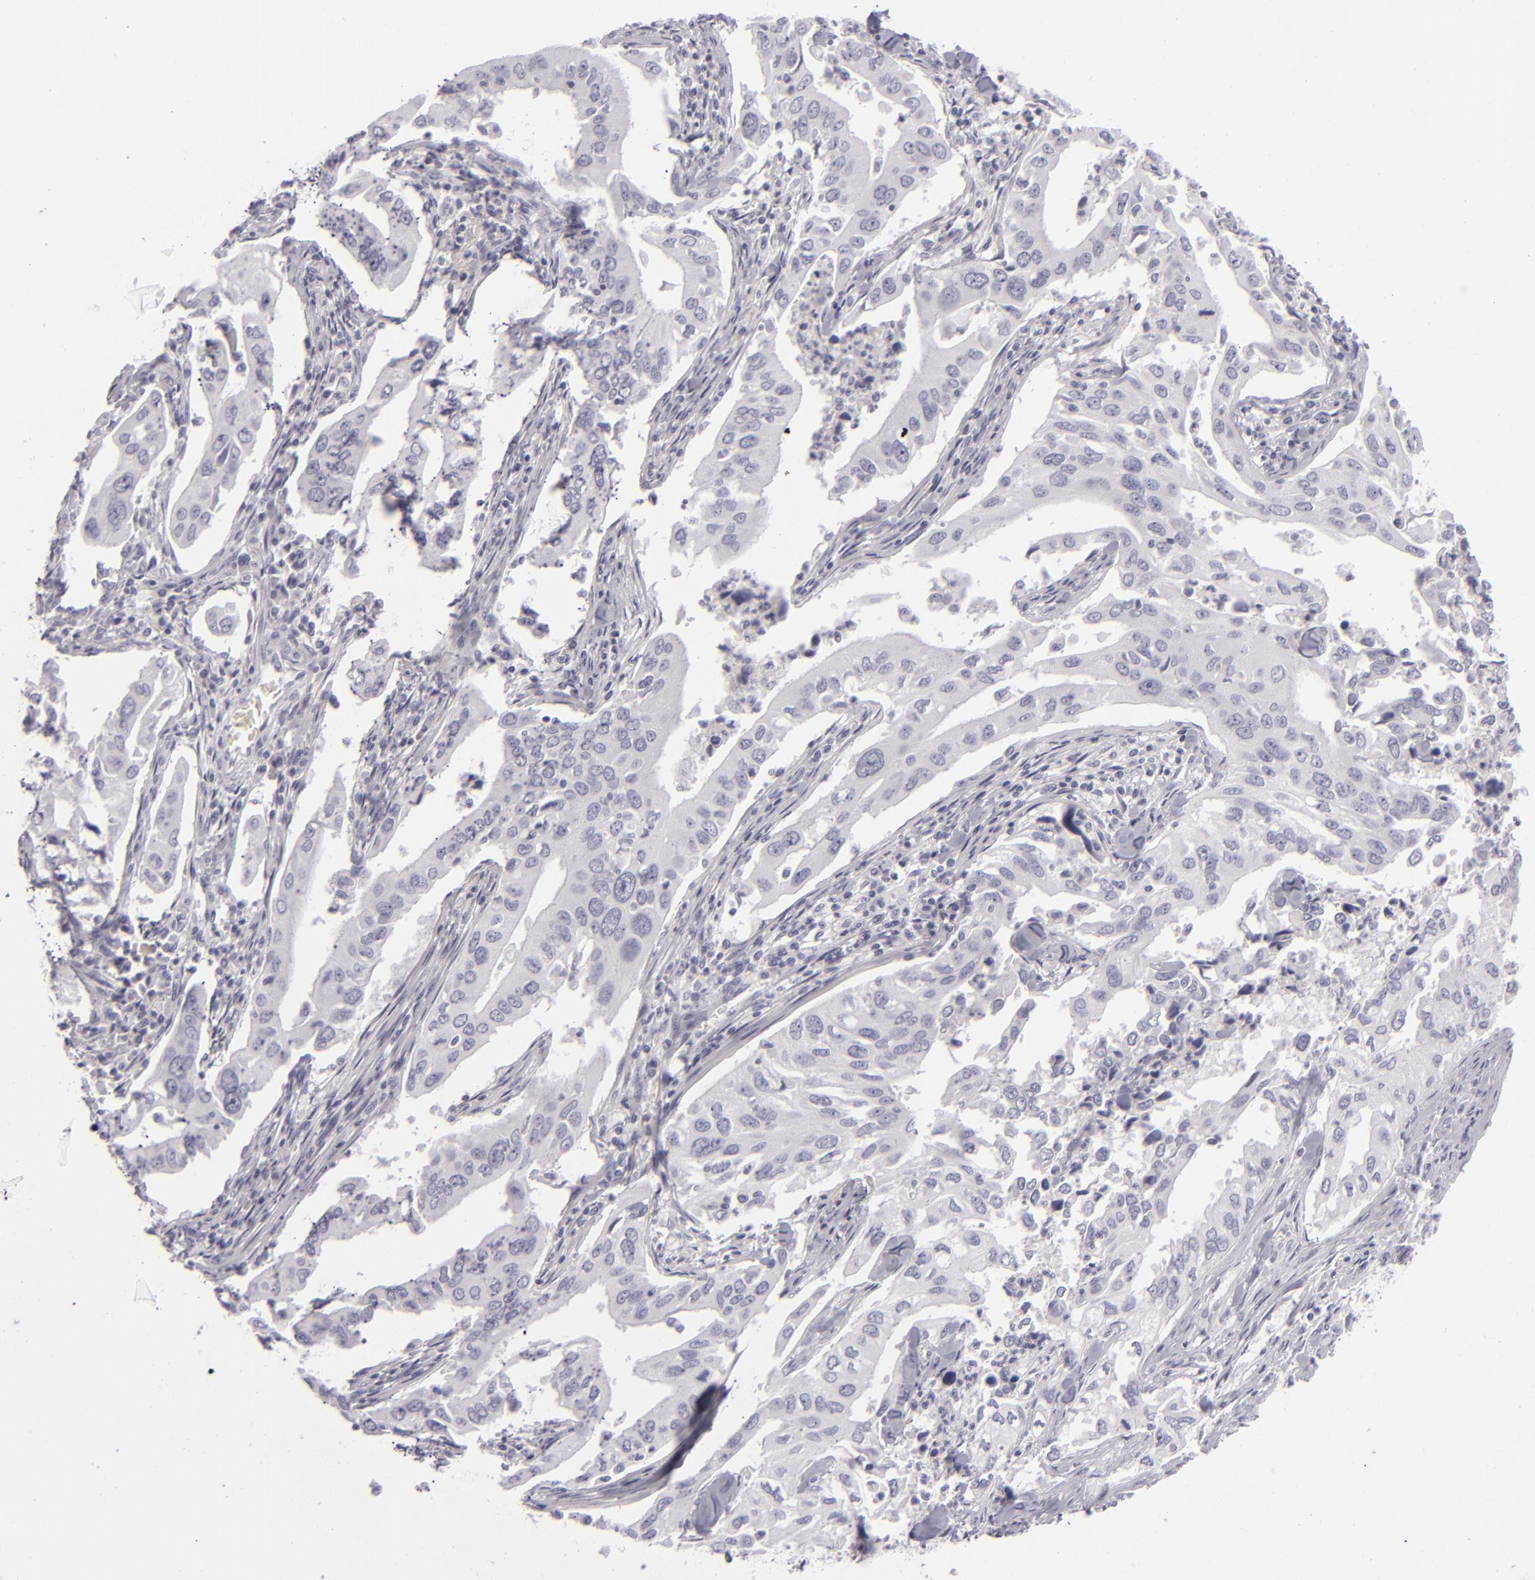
{"staining": {"intensity": "negative", "quantity": "none", "location": "none"}, "tissue": "lung cancer", "cell_type": "Tumor cells", "image_type": "cancer", "snomed": [{"axis": "morphology", "description": "Adenocarcinoma, NOS"}, {"axis": "topography", "description": "Lung"}], "caption": "DAB (3,3'-diaminobenzidine) immunohistochemical staining of lung cancer (adenocarcinoma) displays no significant staining in tumor cells.", "gene": "CDX2", "patient": {"sex": "male", "age": 48}}